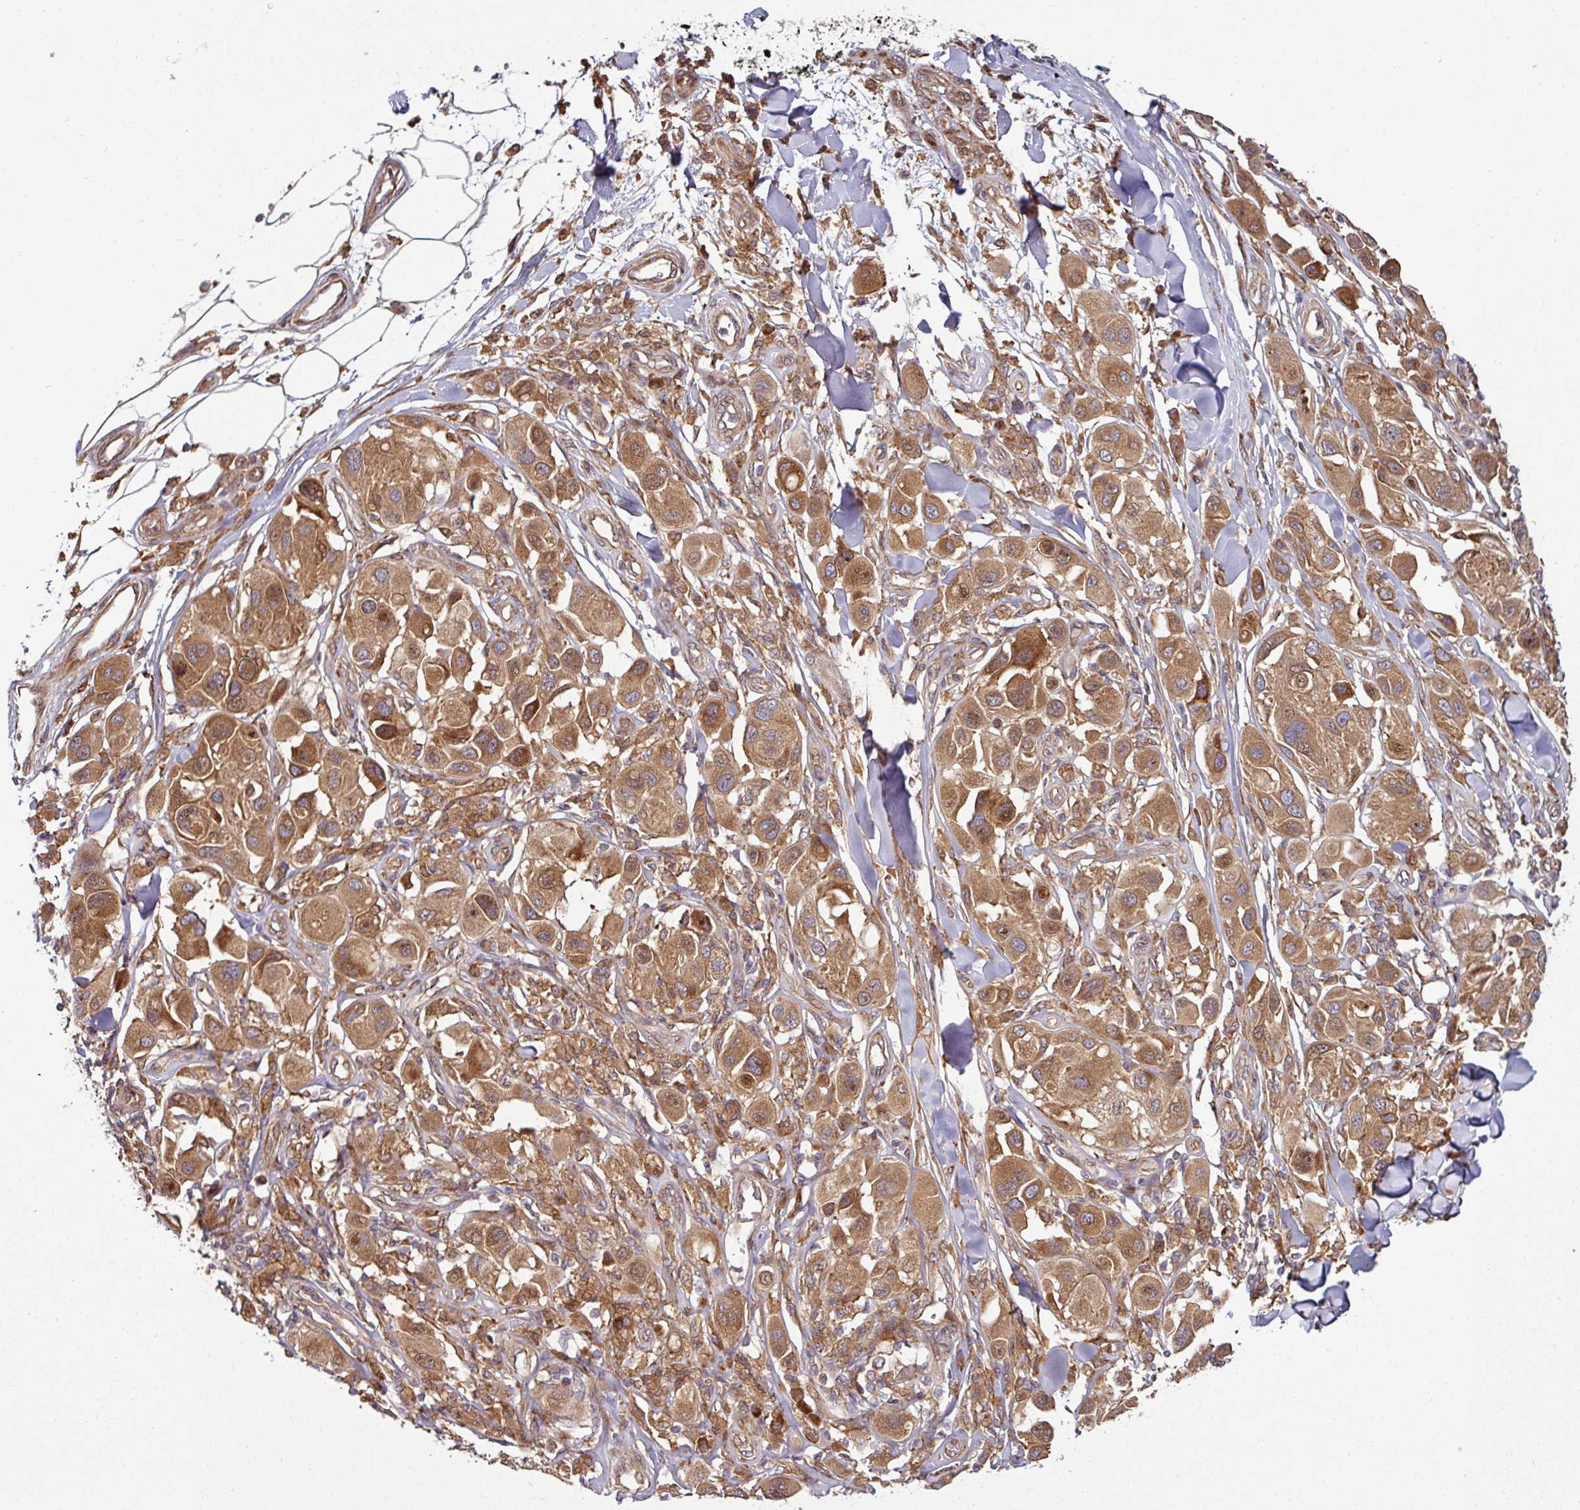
{"staining": {"intensity": "moderate", "quantity": ">75%", "location": "cytoplasmic/membranous"}, "tissue": "melanoma", "cell_type": "Tumor cells", "image_type": "cancer", "snomed": [{"axis": "morphology", "description": "Malignant melanoma, Metastatic site"}, {"axis": "topography", "description": "Skin"}], "caption": "A photomicrograph of human malignant melanoma (metastatic site) stained for a protein reveals moderate cytoplasmic/membranous brown staining in tumor cells.", "gene": "RAB5A", "patient": {"sex": "male", "age": 41}}